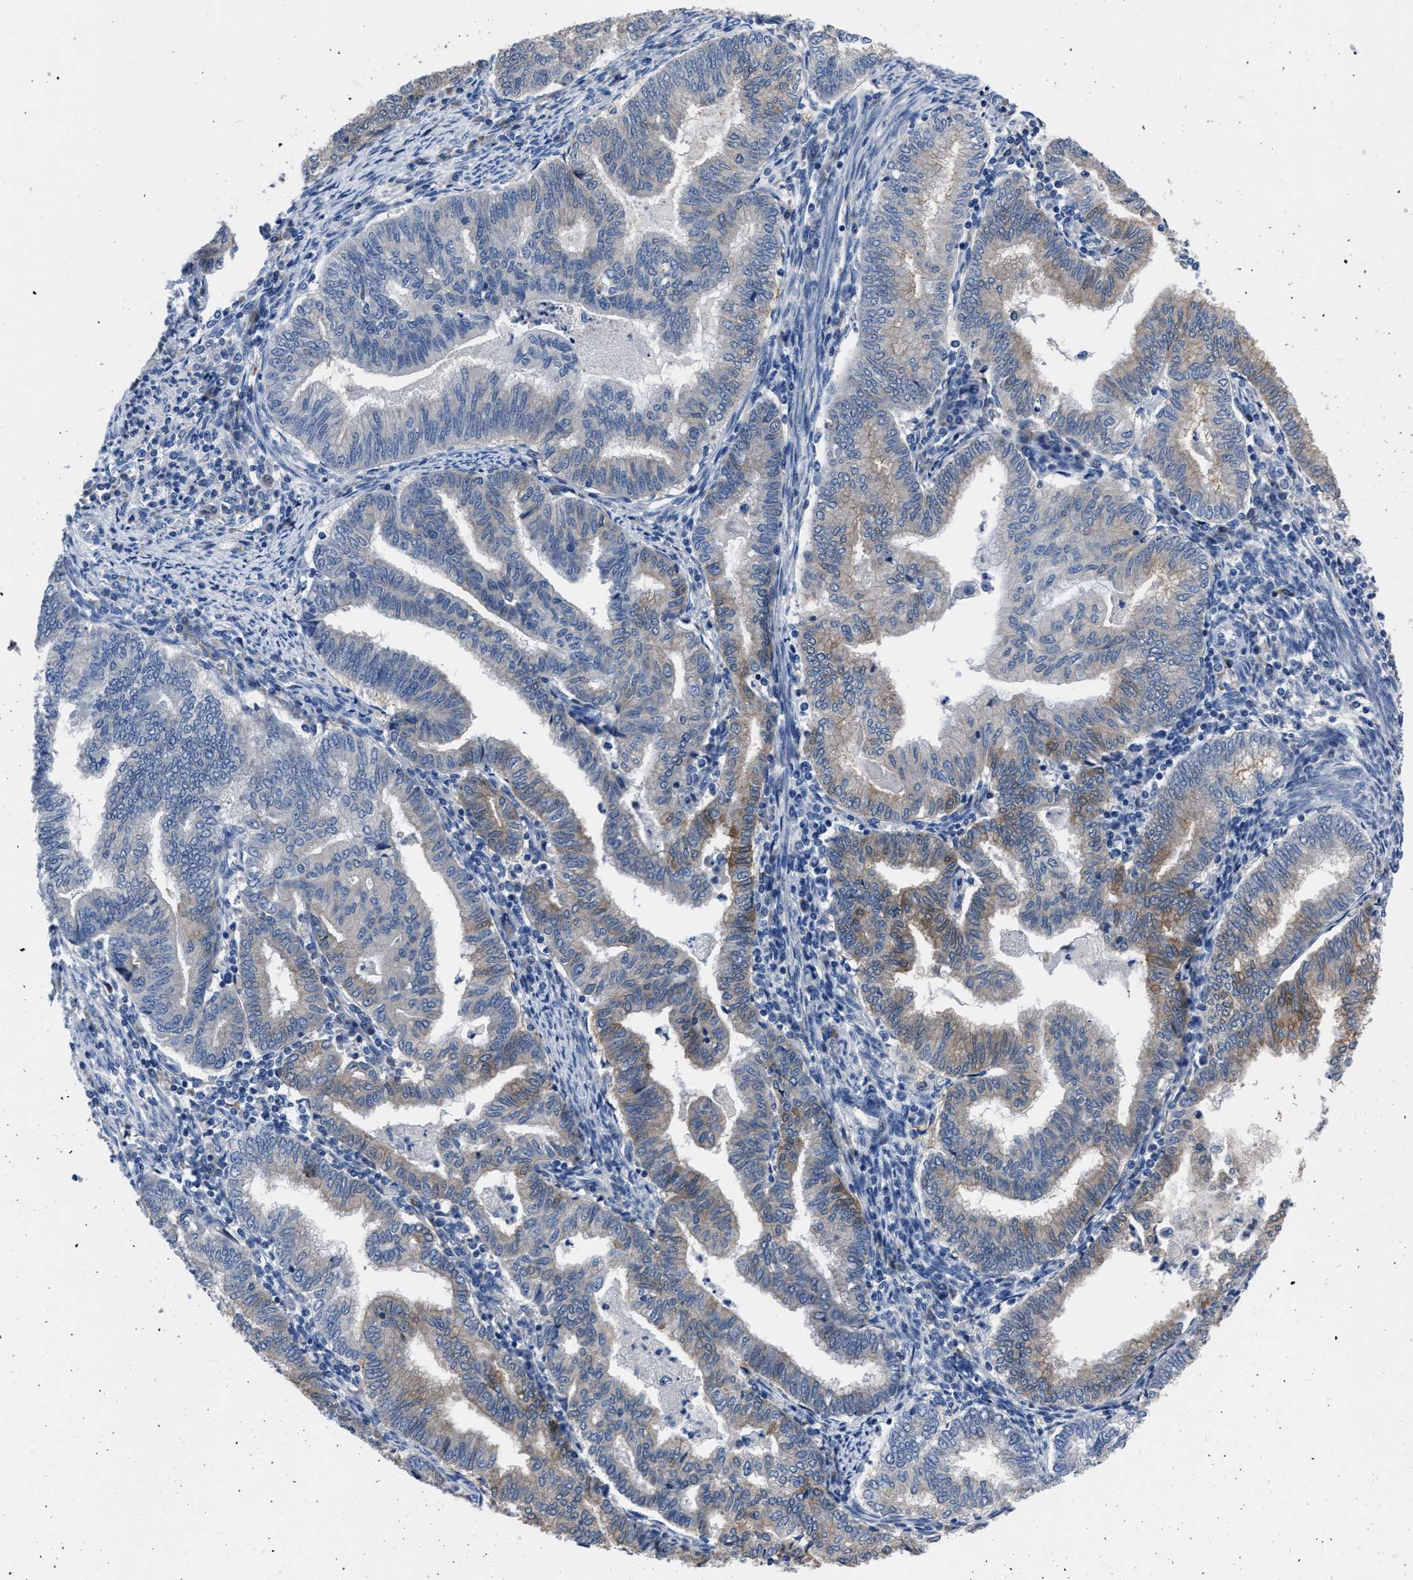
{"staining": {"intensity": "weak", "quantity": "25%-75%", "location": "cytoplasmic/membranous"}, "tissue": "endometrial cancer", "cell_type": "Tumor cells", "image_type": "cancer", "snomed": [{"axis": "morphology", "description": "Polyp, NOS"}, {"axis": "morphology", "description": "Adenocarcinoma, NOS"}, {"axis": "morphology", "description": "Adenoma, NOS"}, {"axis": "topography", "description": "Endometrium"}], "caption": "Brown immunohistochemical staining in endometrial cancer displays weak cytoplasmic/membranous positivity in approximately 25%-75% of tumor cells. Using DAB (brown) and hematoxylin (blue) stains, captured at high magnification using brightfield microscopy.", "gene": "MOV10L1", "patient": {"sex": "female", "age": 79}}